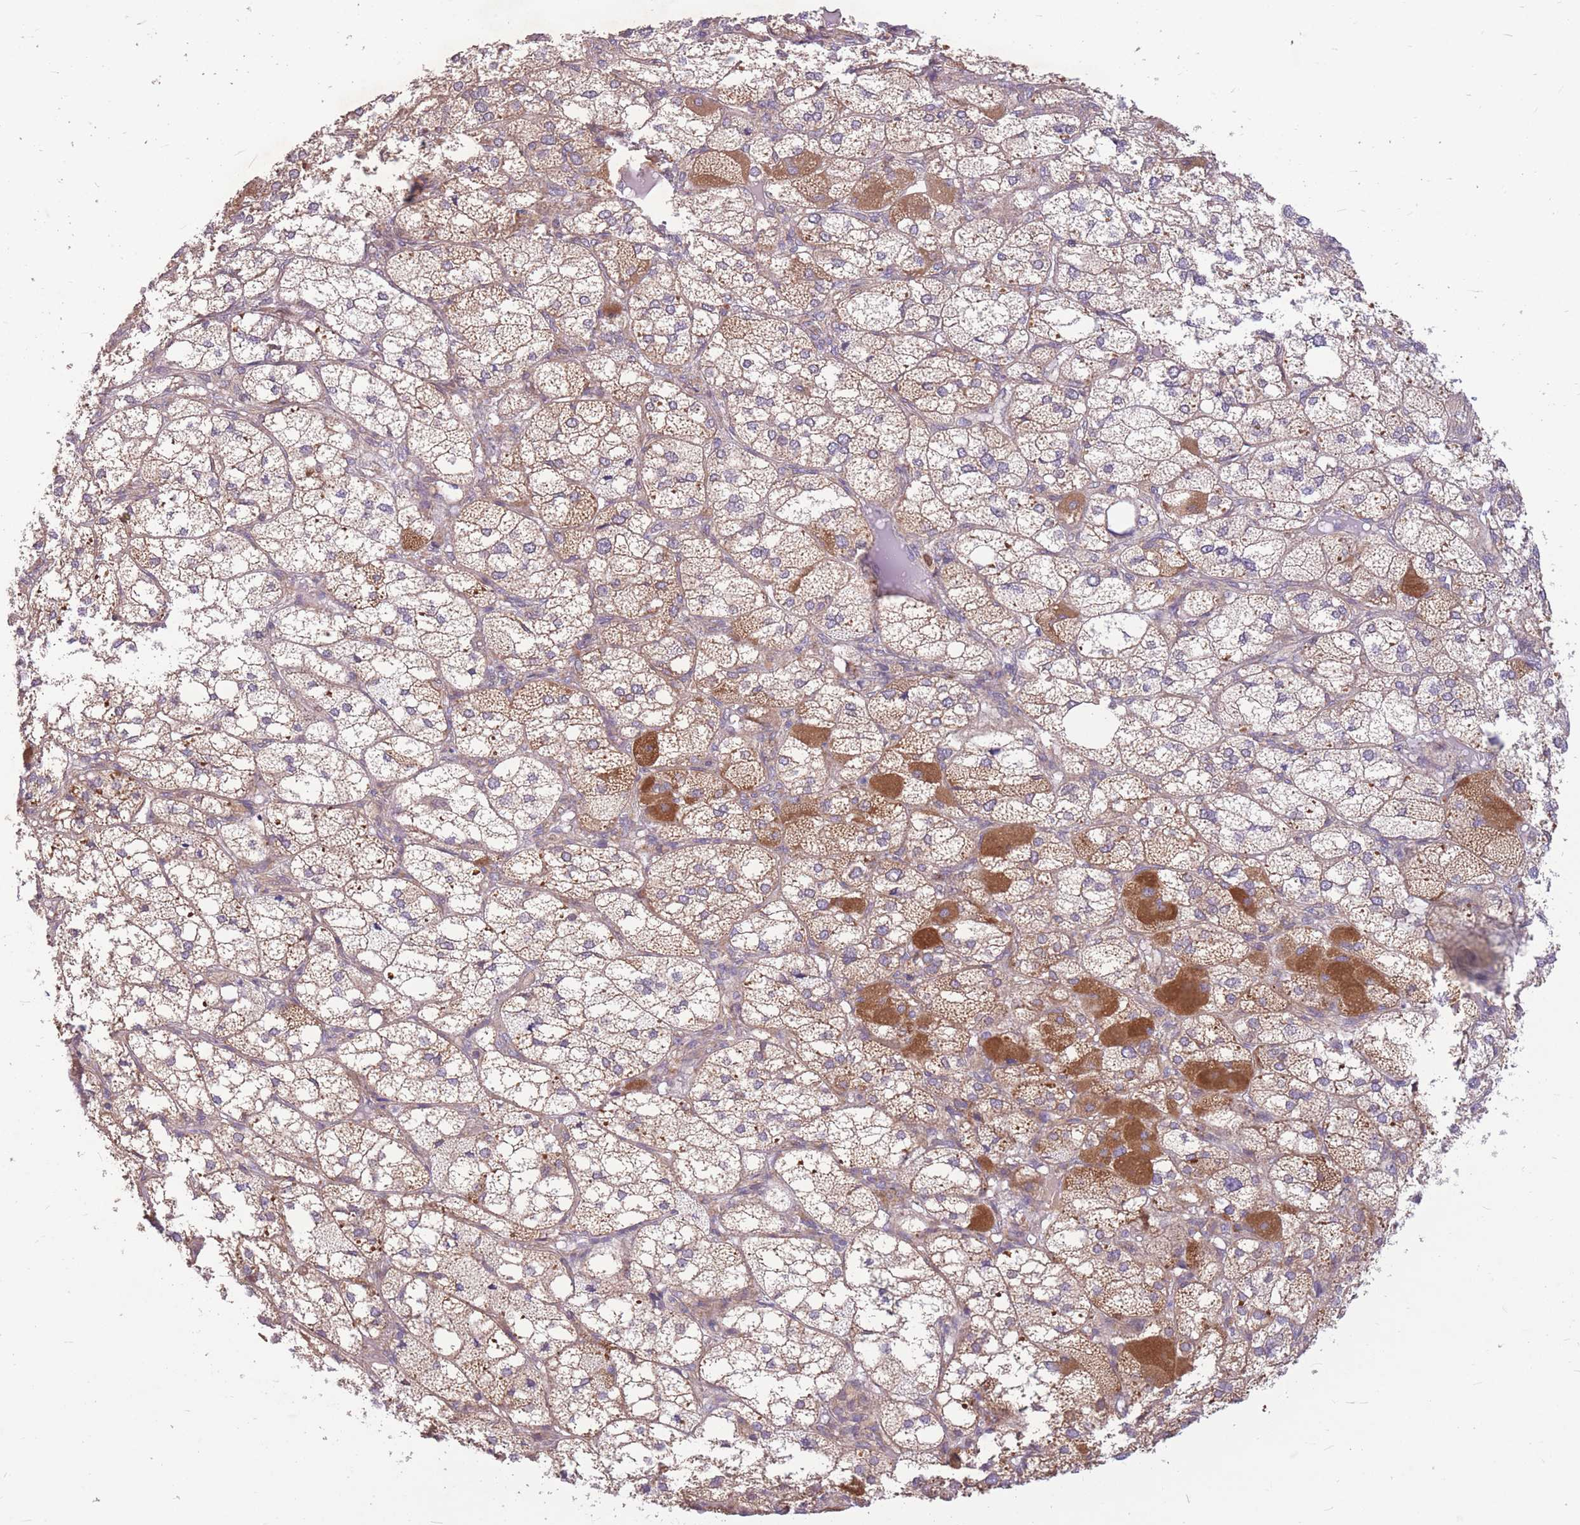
{"staining": {"intensity": "moderate", "quantity": "25%-75%", "location": "cytoplasmic/membranous"}, "tissue": "adrenal gland", "cell_type": "Glandular cells", "image_type": "normal", "snomed": [{"axis": "morphology", "description": "Normal tissue, NOS"}, {"axis": "topography", "description": "Adrenal gland"}], "caption": "This histopathology image displays immunohistochemistry staining of unremarkable human adrenal gland, with medium moderate cytoplasmic/membranous positivity in approximately 25%-75% of glandular cells.", "gene": "GMNN", "patient": {"sex": "female", "age": 61}}